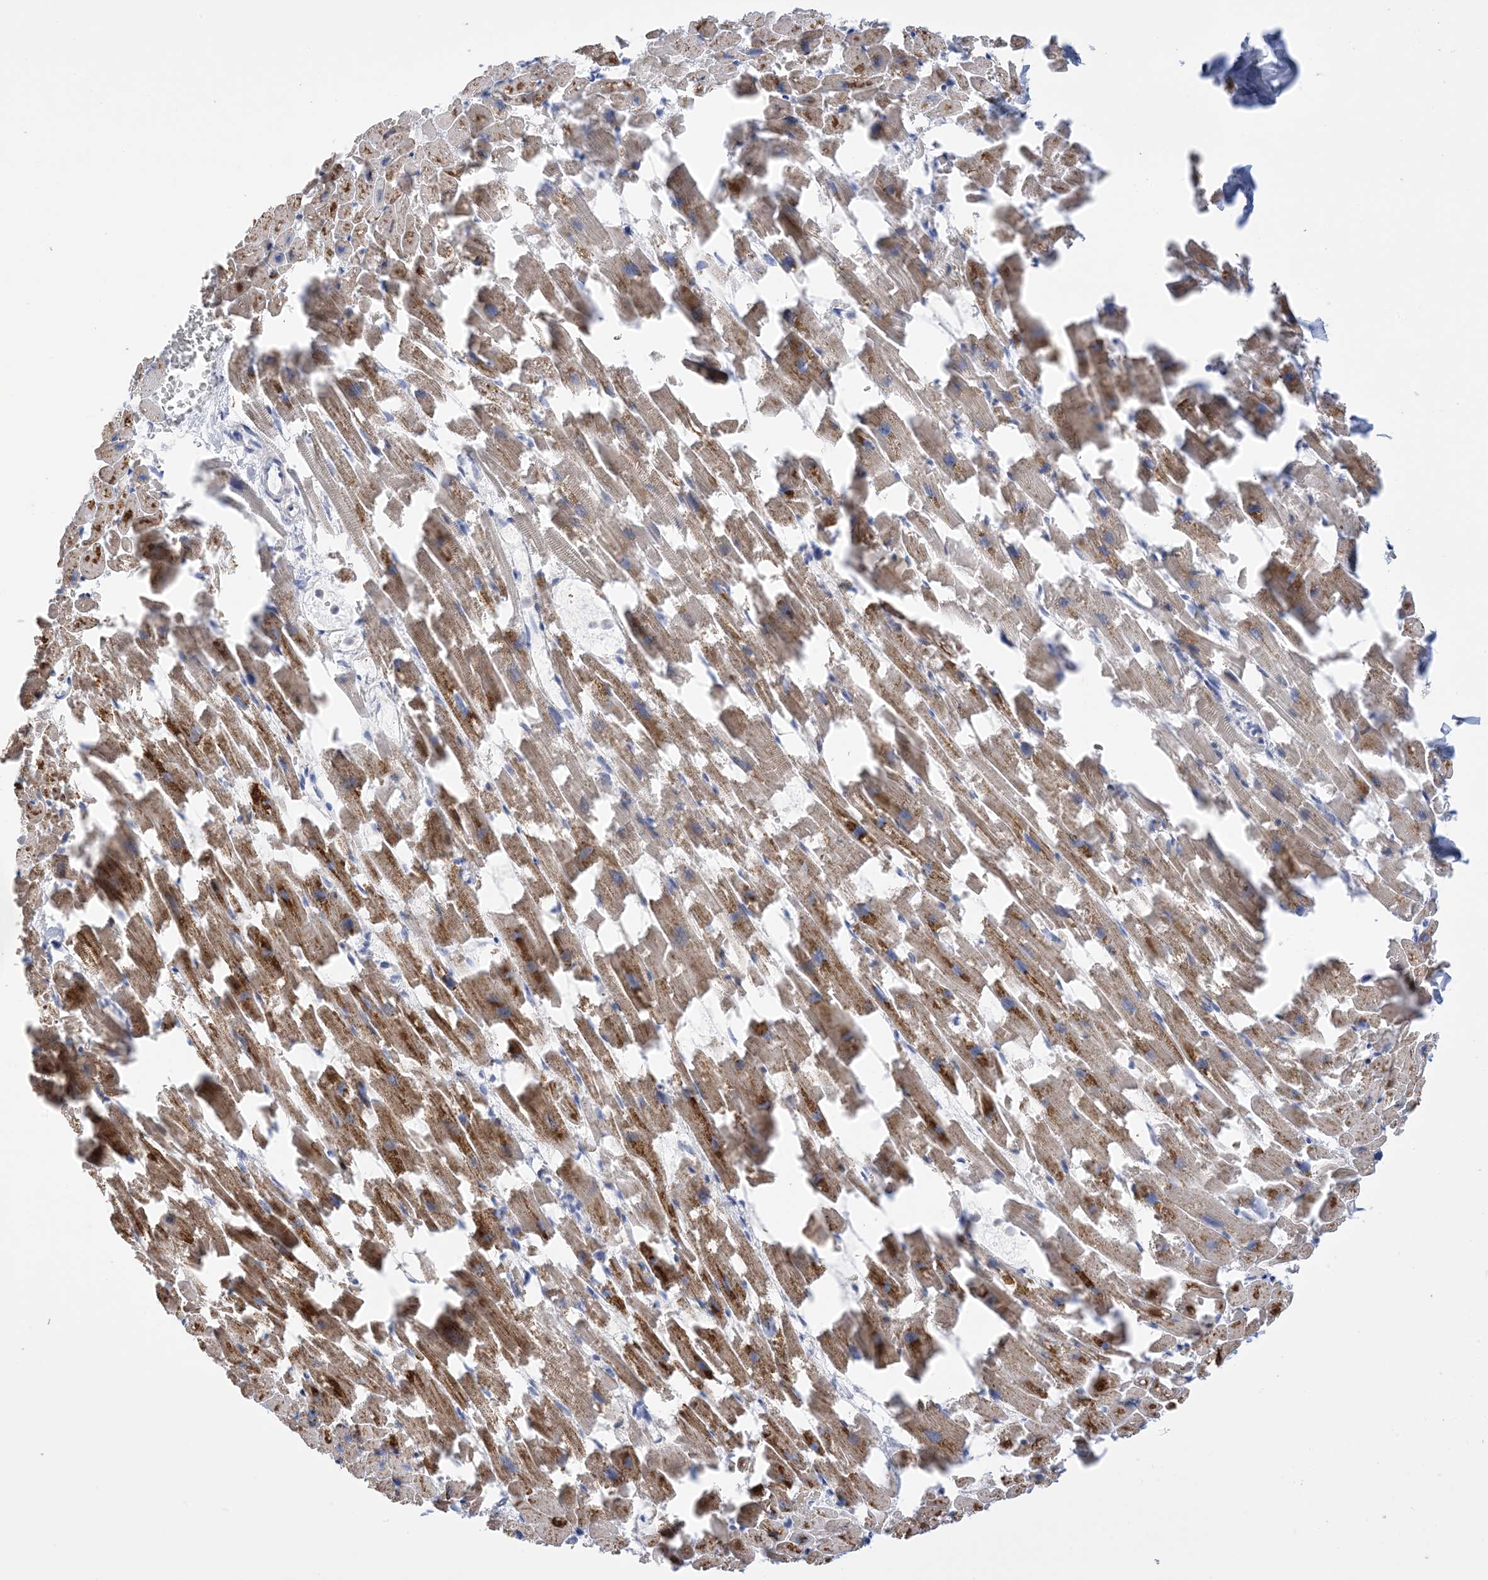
{"staining": {"intensity": "strong", "quantity": "25%-75%", "location": "cytoplasmic/membranous"}, "tissue": "heart muscle", "cell_type": "Cardiomyocytes", "image_type": "normal", "snomed": [{"axis": "morphology", "description": "Normal tissue, NOS"}, {"axis": "topography", "description": "Heart"}], "caption": "Cardiomyocytes show high levels of strong cytoplasmic/membranous positivity in approximately 25%-75% of cells in benign heart muscle.", "gene": "PLK4", "patient": {"sex": "female", "age": 64}}